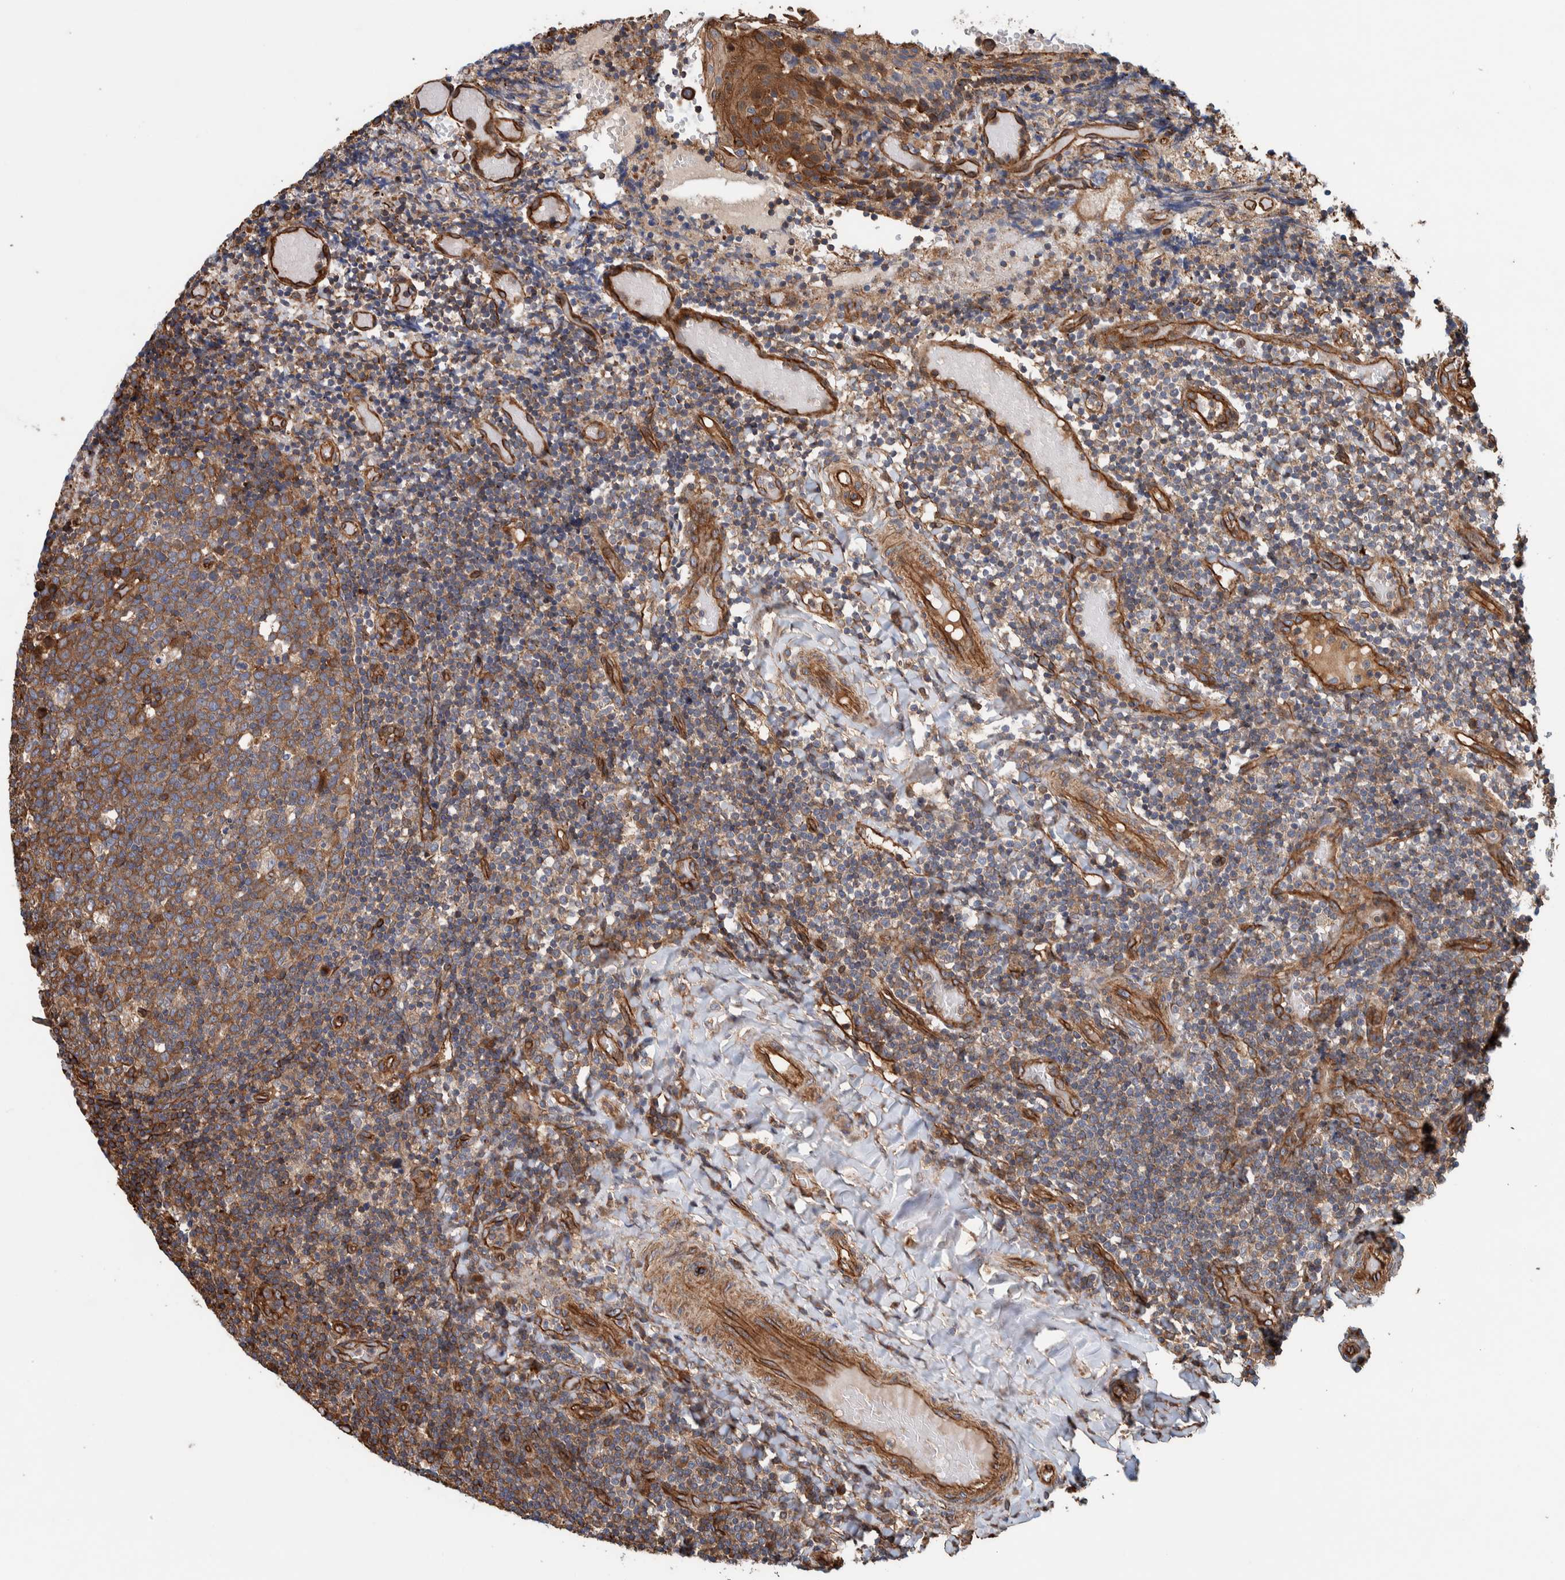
{"staining": {"intensity": "moderate", "quantity": "25%-75%", "location": "cytoplasmic/membranous"}, "tissue": "tonsil", "cell_type": "Germinal center cells", "image_type": "normal", "snomed": [{"axis": "morphology", "description": "Normal tissue, NOS"}, {"axis": "topography", "description": "Tonsil"}], "caption": "Immunohistochemical staining of normal human tonsil exhibits 25%-75% levels of moderate cytoplasmic/membranous protein expression in about 25%-75% of germinal center cells. Using DAB (brown) and hematoxylin (blue) stains, captured at high magnification using brightfield microscopy.", "gene": "PKD1L1", "patient": {"sex": "female", "age": 19}}